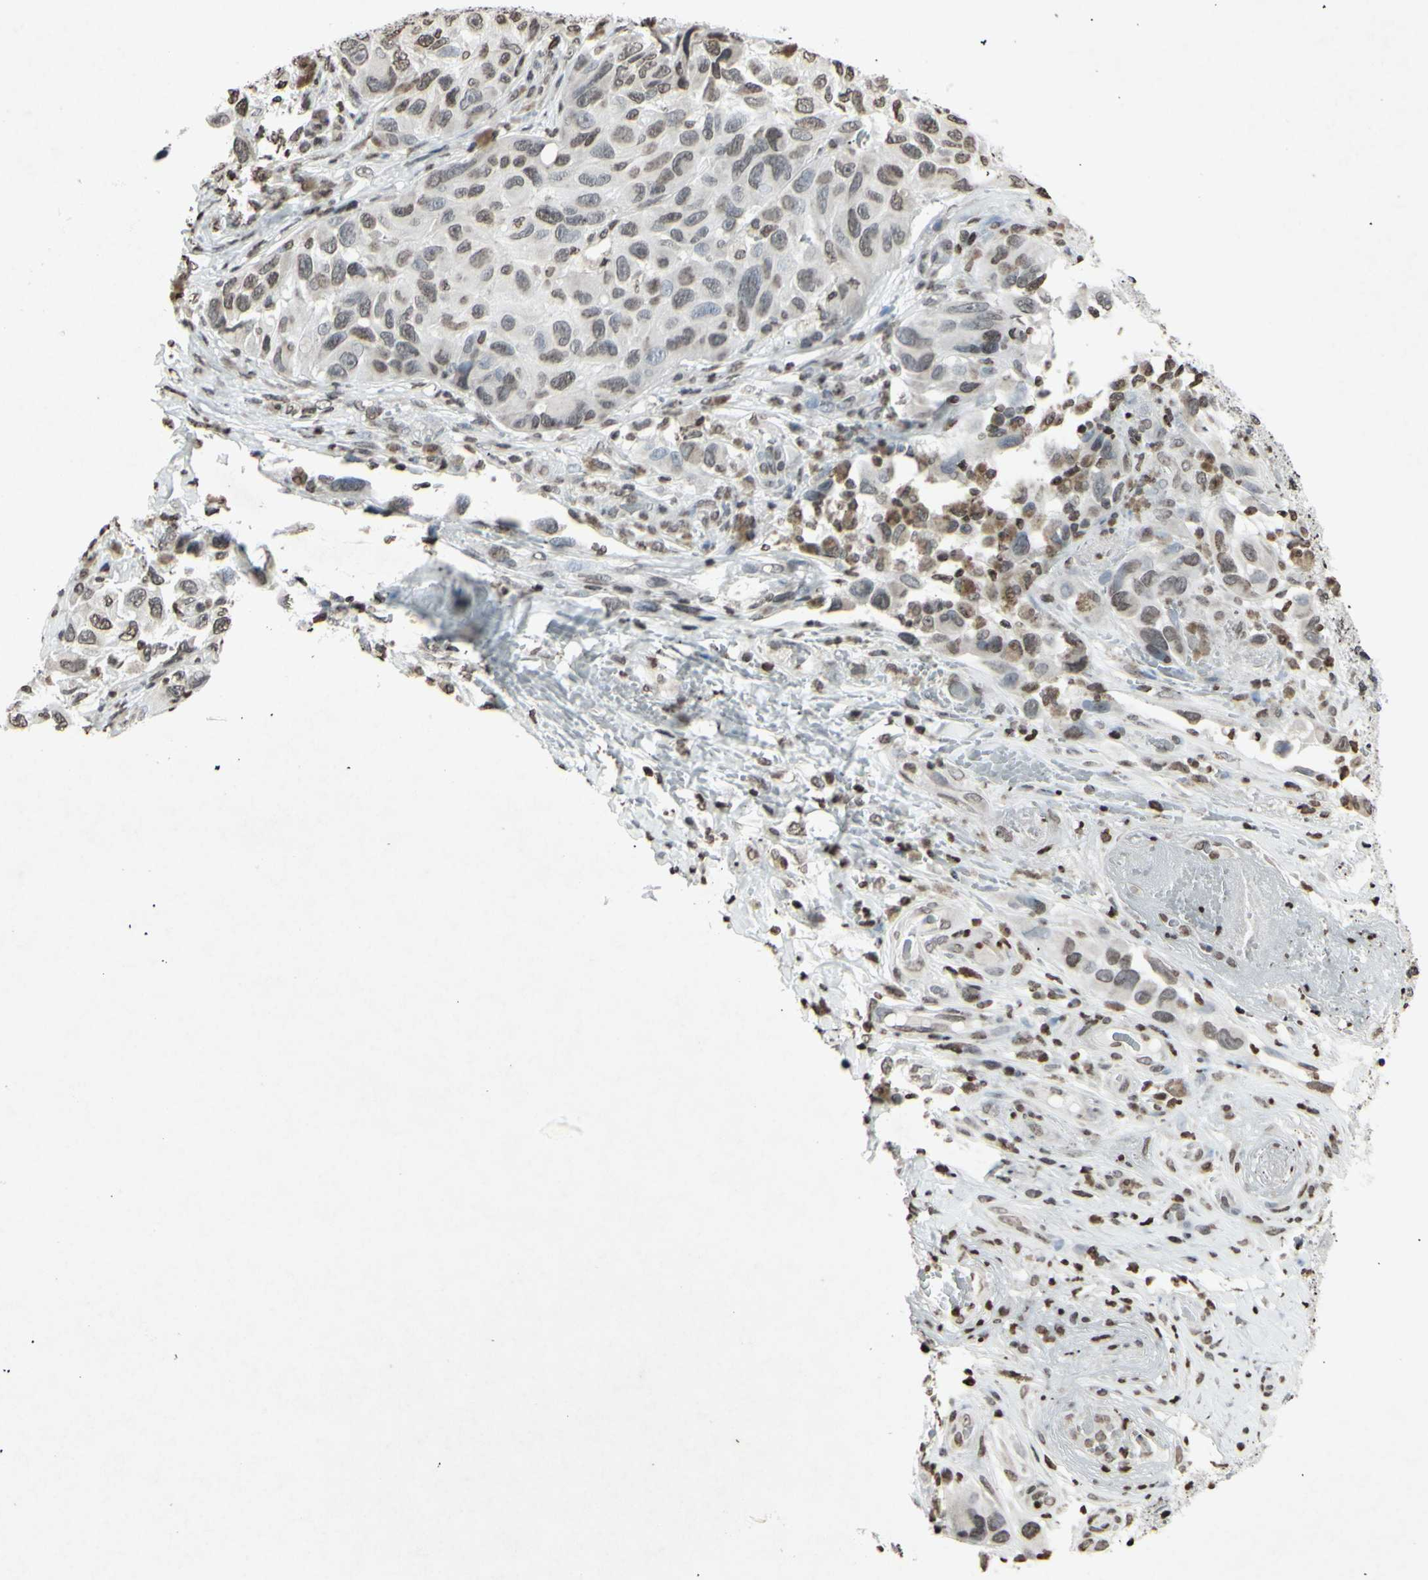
{"staining": {"intensity": "weak", "quantity": "25%-75%", "location": "cytoplasmic/membranous,nuclear"}, "tissue": "melanoma", "cell_type": "Tumor cells", "image_type": "cancer", "snomed": [{"axis": "morphology", "description": "Malignant melanoma, NOS"}, {"axis": "topography", "description": "Skin"}], "caption": "The image shows a brown stain indicating the presence of a protein in the cytoplasmic/membranous and nuclear of tumor cells in melanoma.", "gene": "CD79B", "patient": {"sex": "female", "age": 73}}